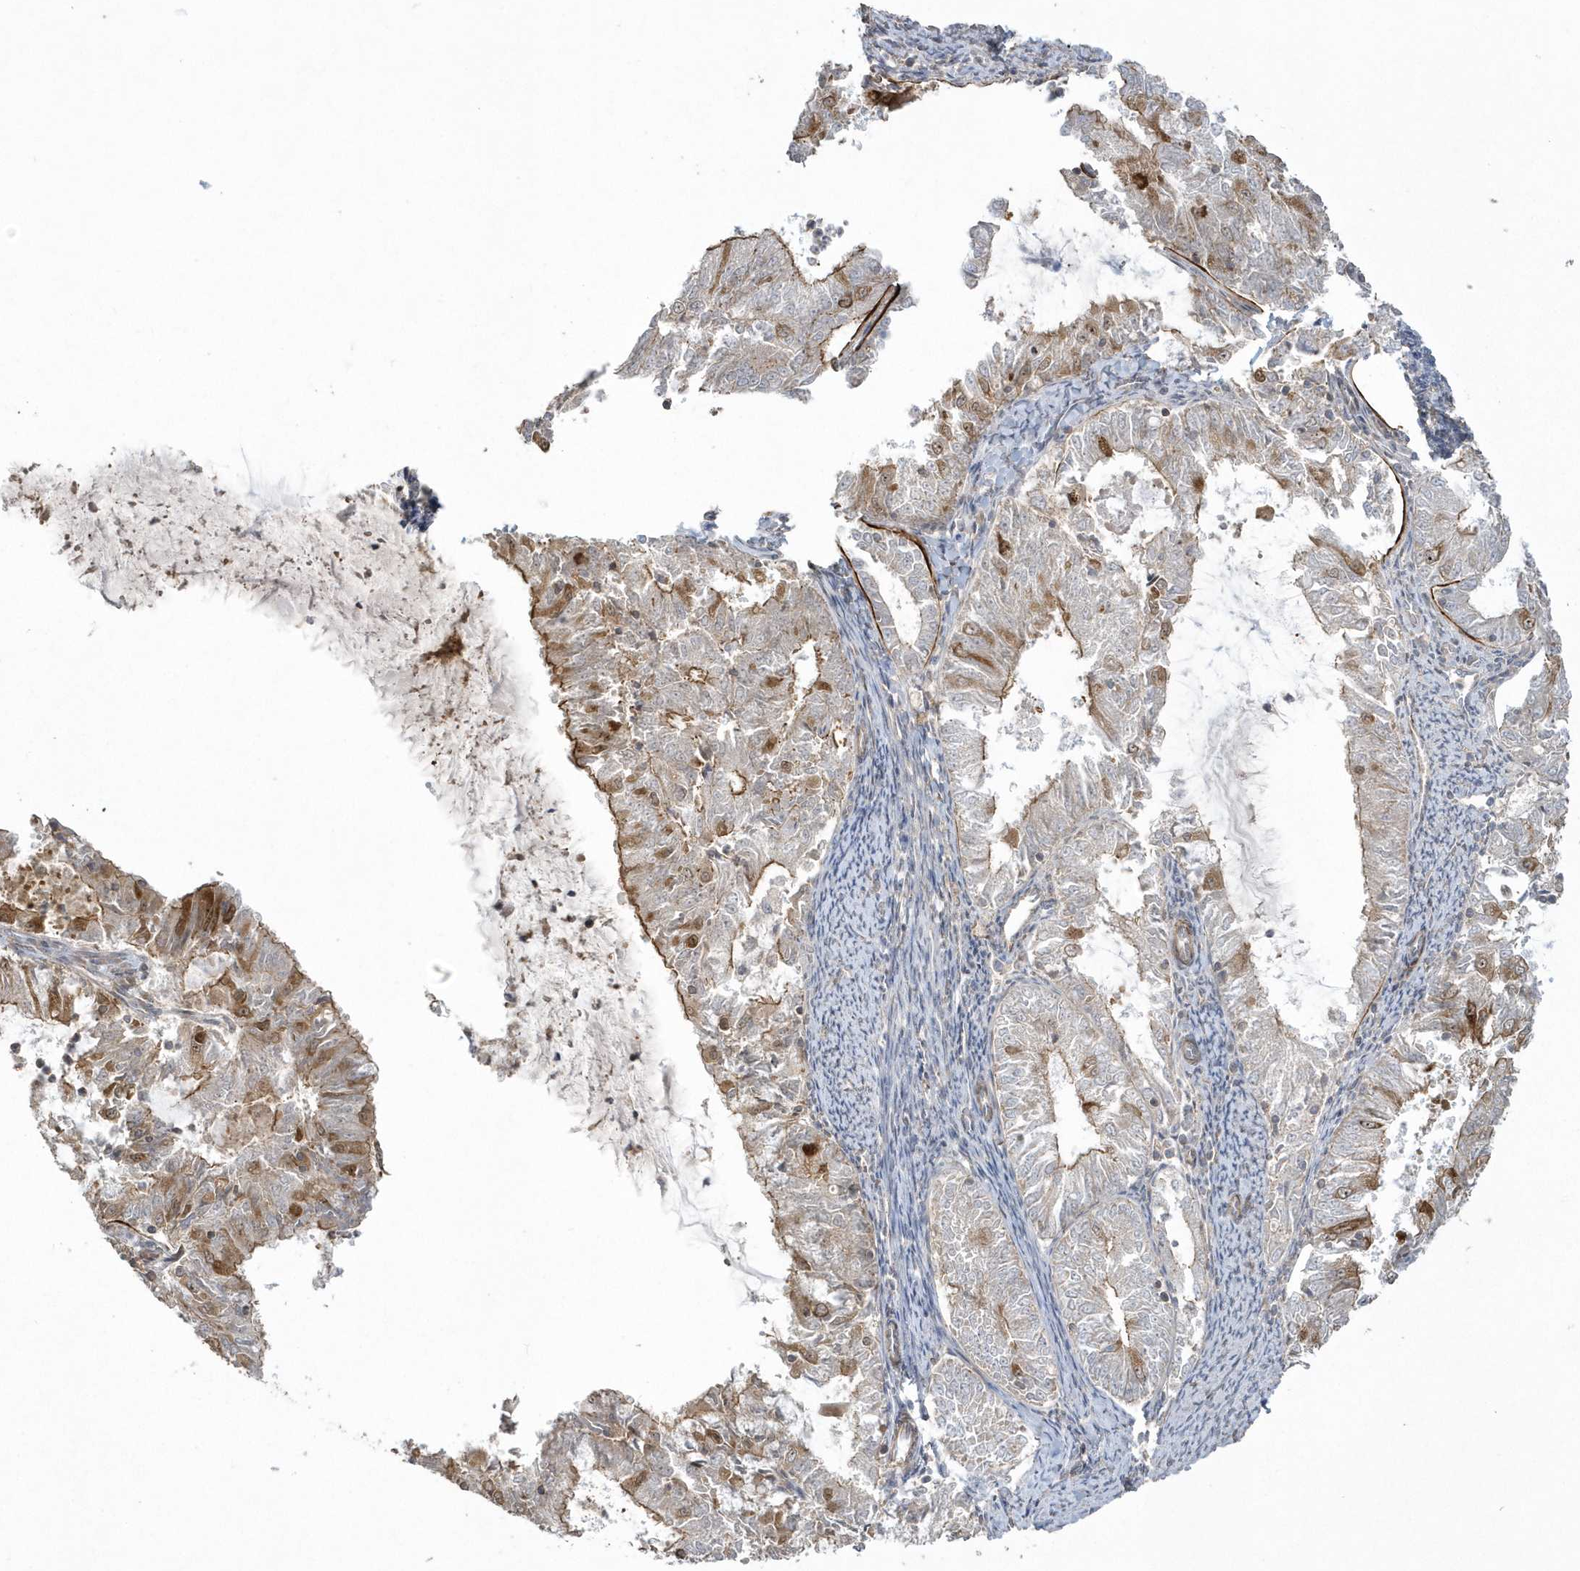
{"staining": {"intensity": "moderate", "quantity": "<25%", "location": "cytoplasmic/membranous"}, "tissue": "endometrial cancer", "cell_type": "Tumor cells", "image_type": "cancer", "snomed": [{"axis": "morphology", "description": "Adenocarcinoma, NOS"}, {"axis": "topography", "description": "Endometrium"}], "caption": "Endometrial cancer (adenocarcinoma) stained with immunohistochemistry (IHC) shows moderate cytoplasmic/membranous staining in approximately <25% of tumor cells.", "gene": "ARMC8", "patient": {"sex": "female", "age": 57}}